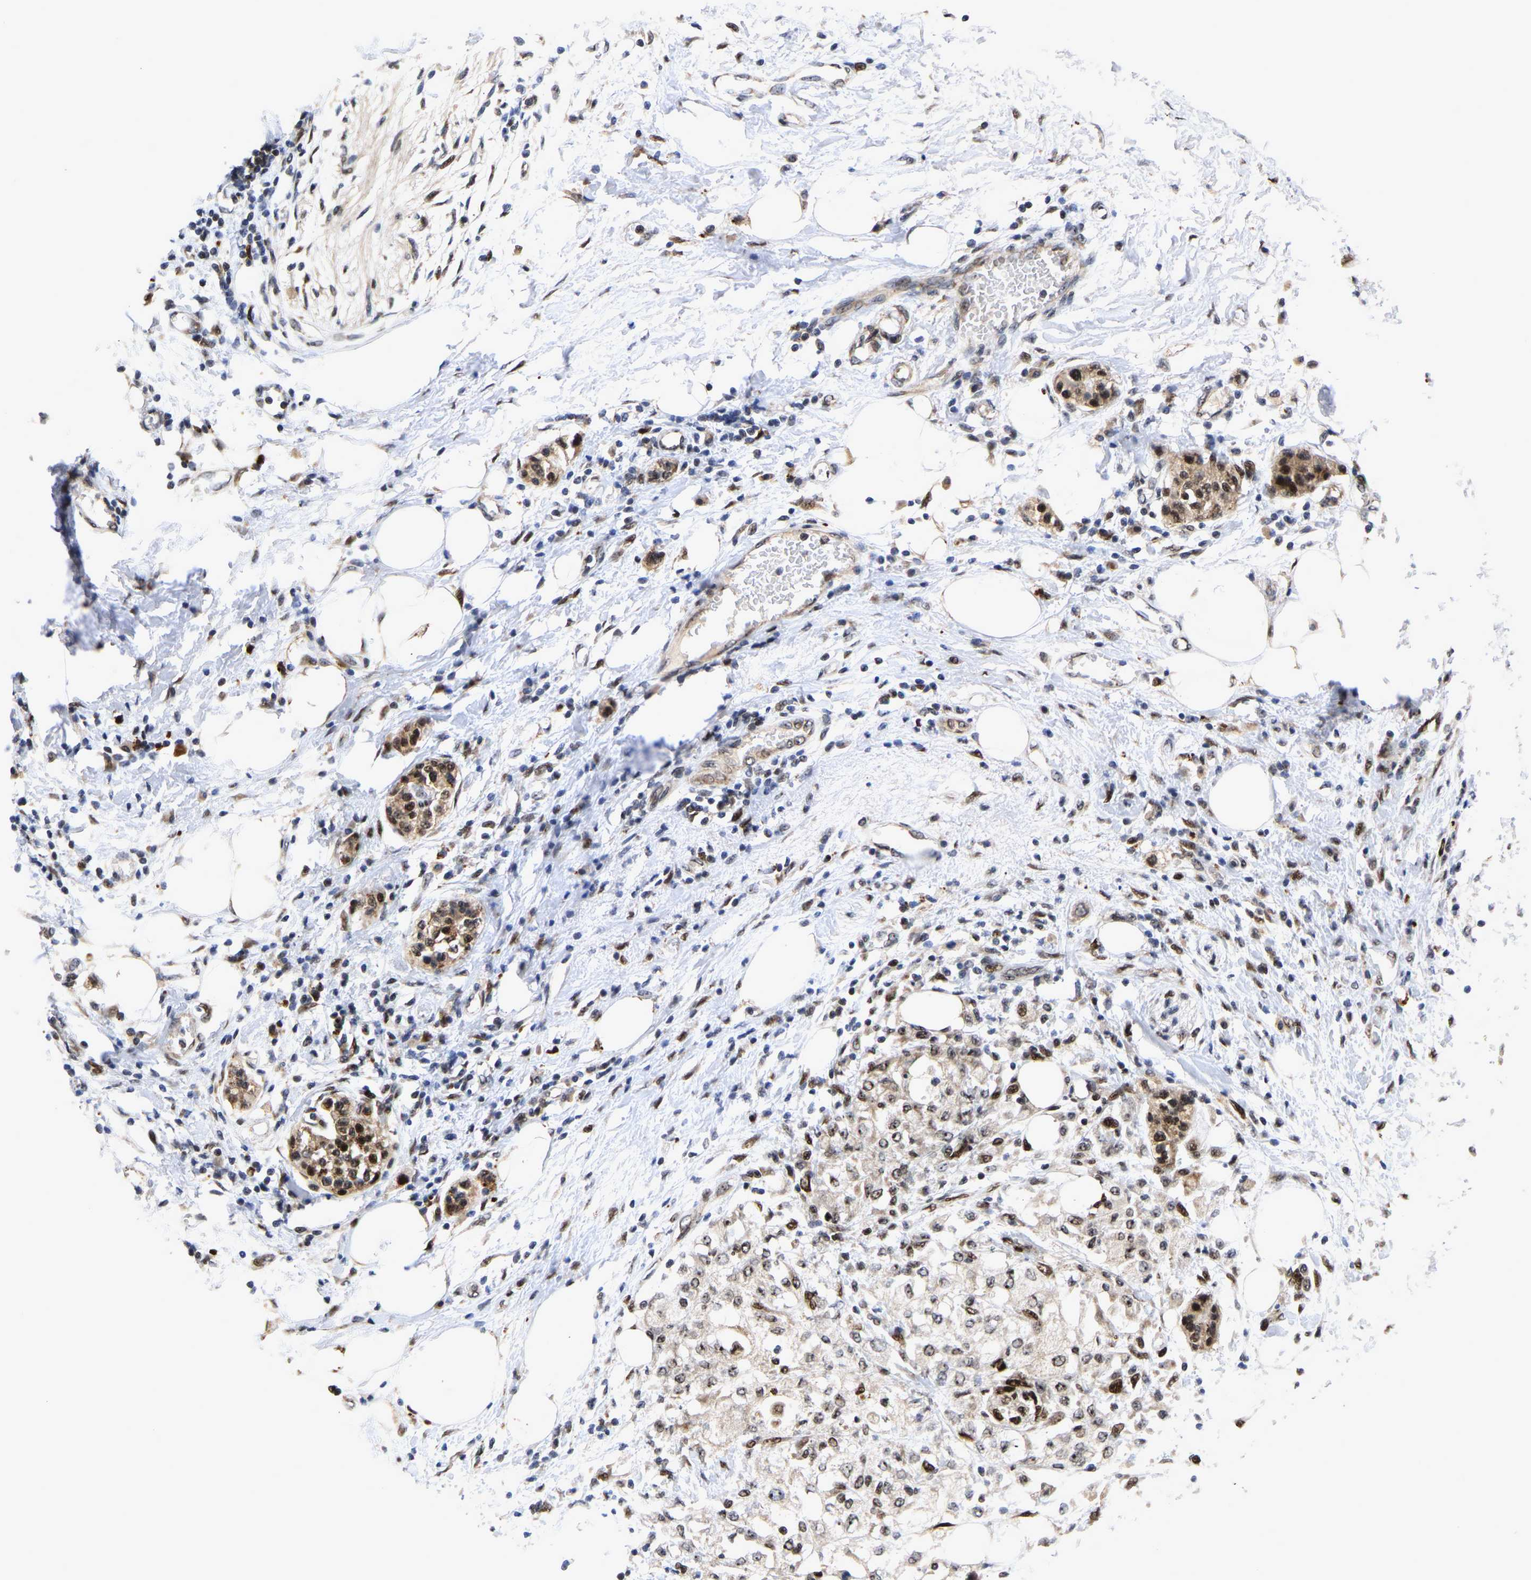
{"staining": {"intensity": "strong", "quantity": ">75%", "location": "cytoplasmic/membranous,nuclear"}, "tissue": "pancreatic cancer", "cell_type": "Tumor cells", "image_type": "cancer", "snomed": [{"axis": "morphology", "description": "Normal tissue, NOS"}, {"axis": "morphology", "description": "Adenocarcinoma, NOS"}, {"axis": "topography", "description": "Pancreas"}, {"axis": "topography", "description": "Duodenum"}], "caption": "Brown immunohistochemical staining in human pancreatic cancer (adenocarcinoma) shows strong cytoplasmic/membranous and nuclear positivity in about >75% of tumor cells.", "gene": "JUNB", "patient": {"sex": "female", "age": 60}}